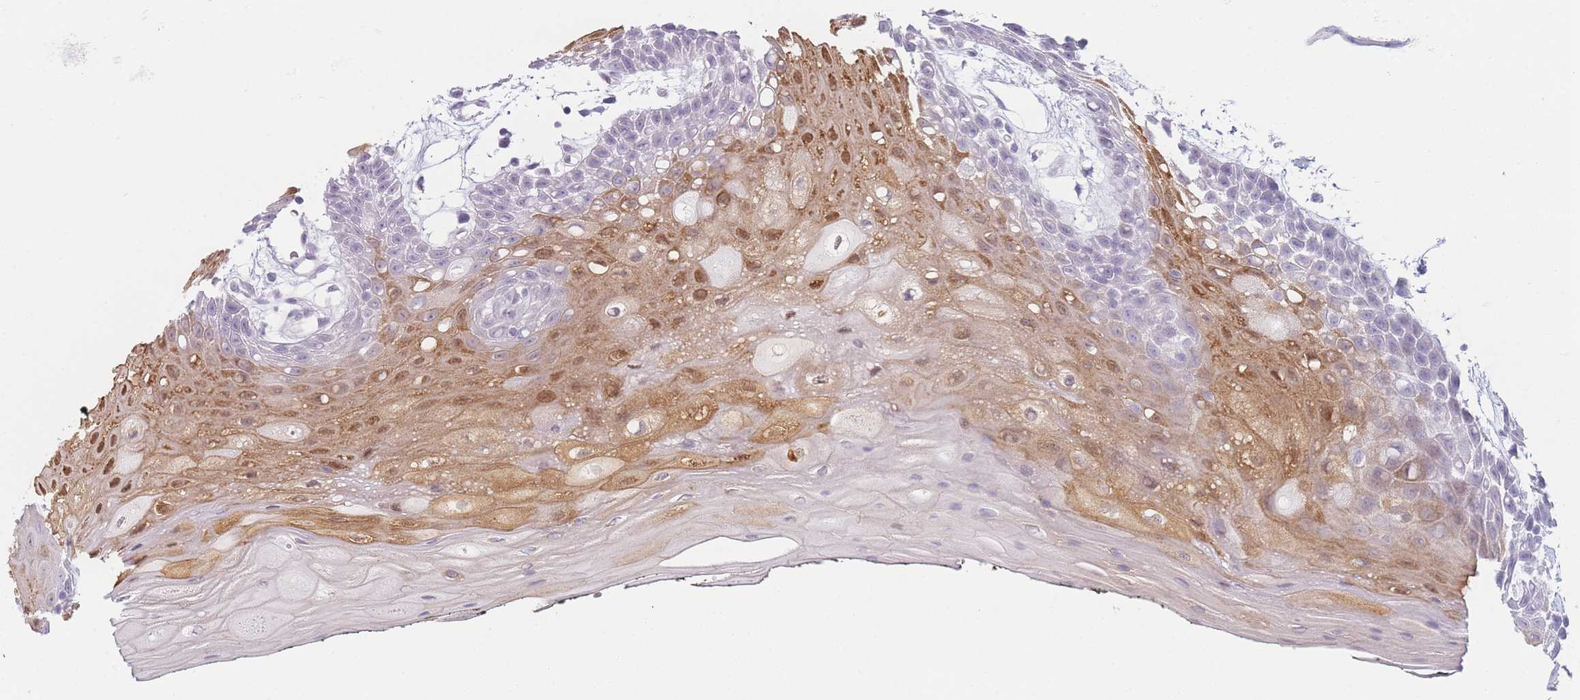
{"staining": {"intensity": "moderate", "quantity": "25%-75%", "location": "cytoplasmic/membranous,nuclear"}, "tissue": "oral mucosa", "cell_type": "Squamous epithelial cells", "image_type": "normal", "snomed": [{"axis": "morphology", "description": "Normal tissue, NOS"}, {"axis": "topography", "description": "Oral tissue"}, {"axis": "topography", "description": "Tounge, NOS"}], "caption": "Immunohistochemistry (IHC) (DAB (3,3'-diaminobenzidine)) staining of benign human oral mucosa displays moderate cytoplasmic/membranous,nuclear protein expression in approximately 25%-75% of squamous epithelial cells.", "gene": "PLEKHG2", "patient": {"sex": "female", "age": 59}}